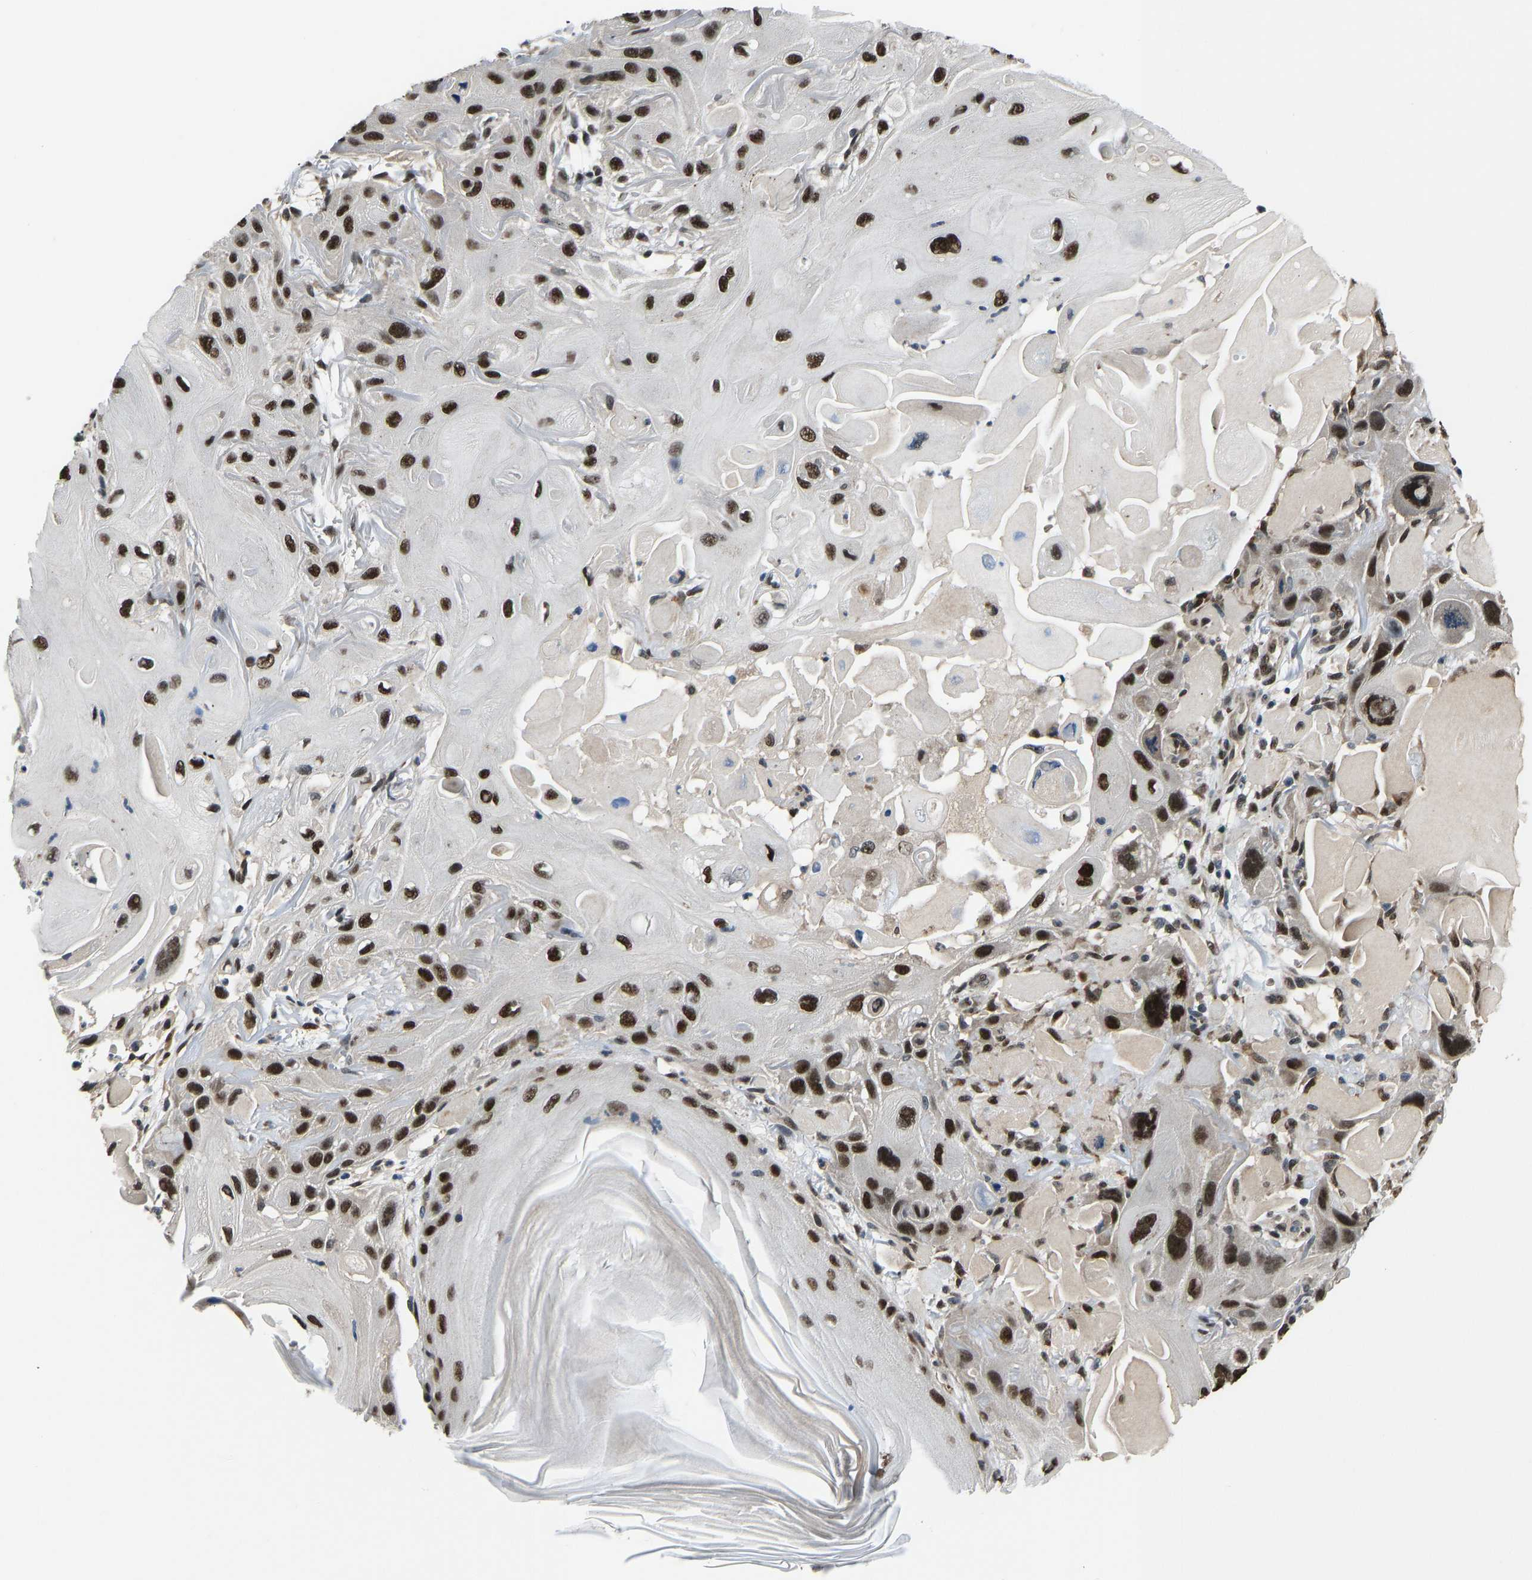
{"staining": {"intensity": "strong", "quantity": ">75%", "location": "nuclear"}, "tissue": "skin cancer", "cell_type": "Tumor cells", "image_type": "cancer", "snomed": [{"axis": "morphology", "description": "Squamous cell carcinoma, NOS"}, {"axis": "topography", "description": "Skin"}], "caption": "Immunohistochemistry (IHC) of human skin squamous cell carcinoma demonstrates high levels of strong nuclear staining in approximately >75% of tumor cells. (DAB (3,3'-diaminobenzidine) IHC with brightfield microscopy, high magnification).", "gene": "FOS", "patient": {"sex": "female", "age": 77}}